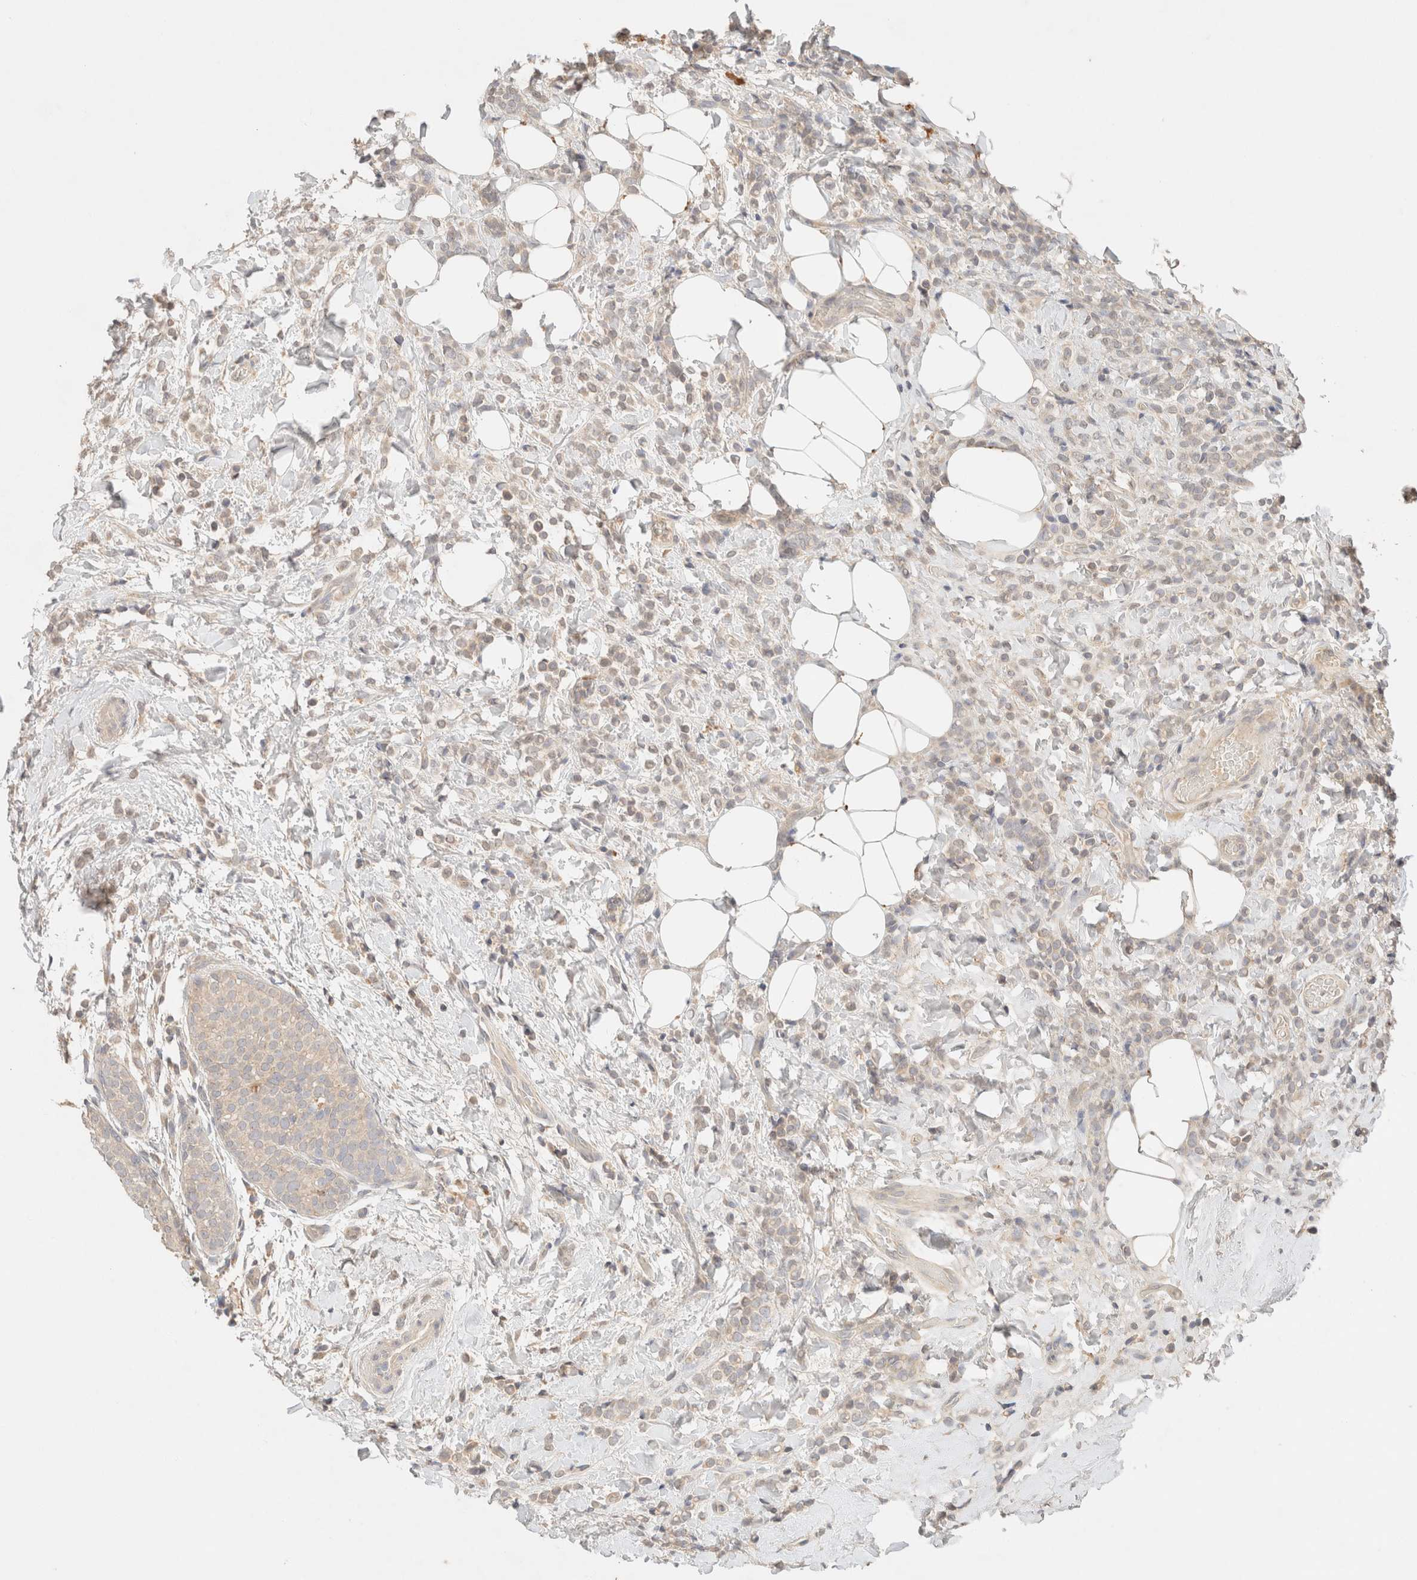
{"staining": {"intensity": "weak", "quantity": "<25%", "location": "cytoplasmic/membranous"}, "tissue": "breast cancer", "cell_type": "Tumor cells", "image_type": "cancer", "snomed": [{"axis": "morphology", "description": "Lobular carcinoma"}, {"axis": "topography", "description": "Breast"}], "caption": "The image demonstrates no significant staining in tumor cells of breast cancer (lobular carcinoma). (Immunohistochemistry, brightfield microscopy, high magnification).", "gene": "SARM1", "patient": {"sex": "female", "age": 50}}